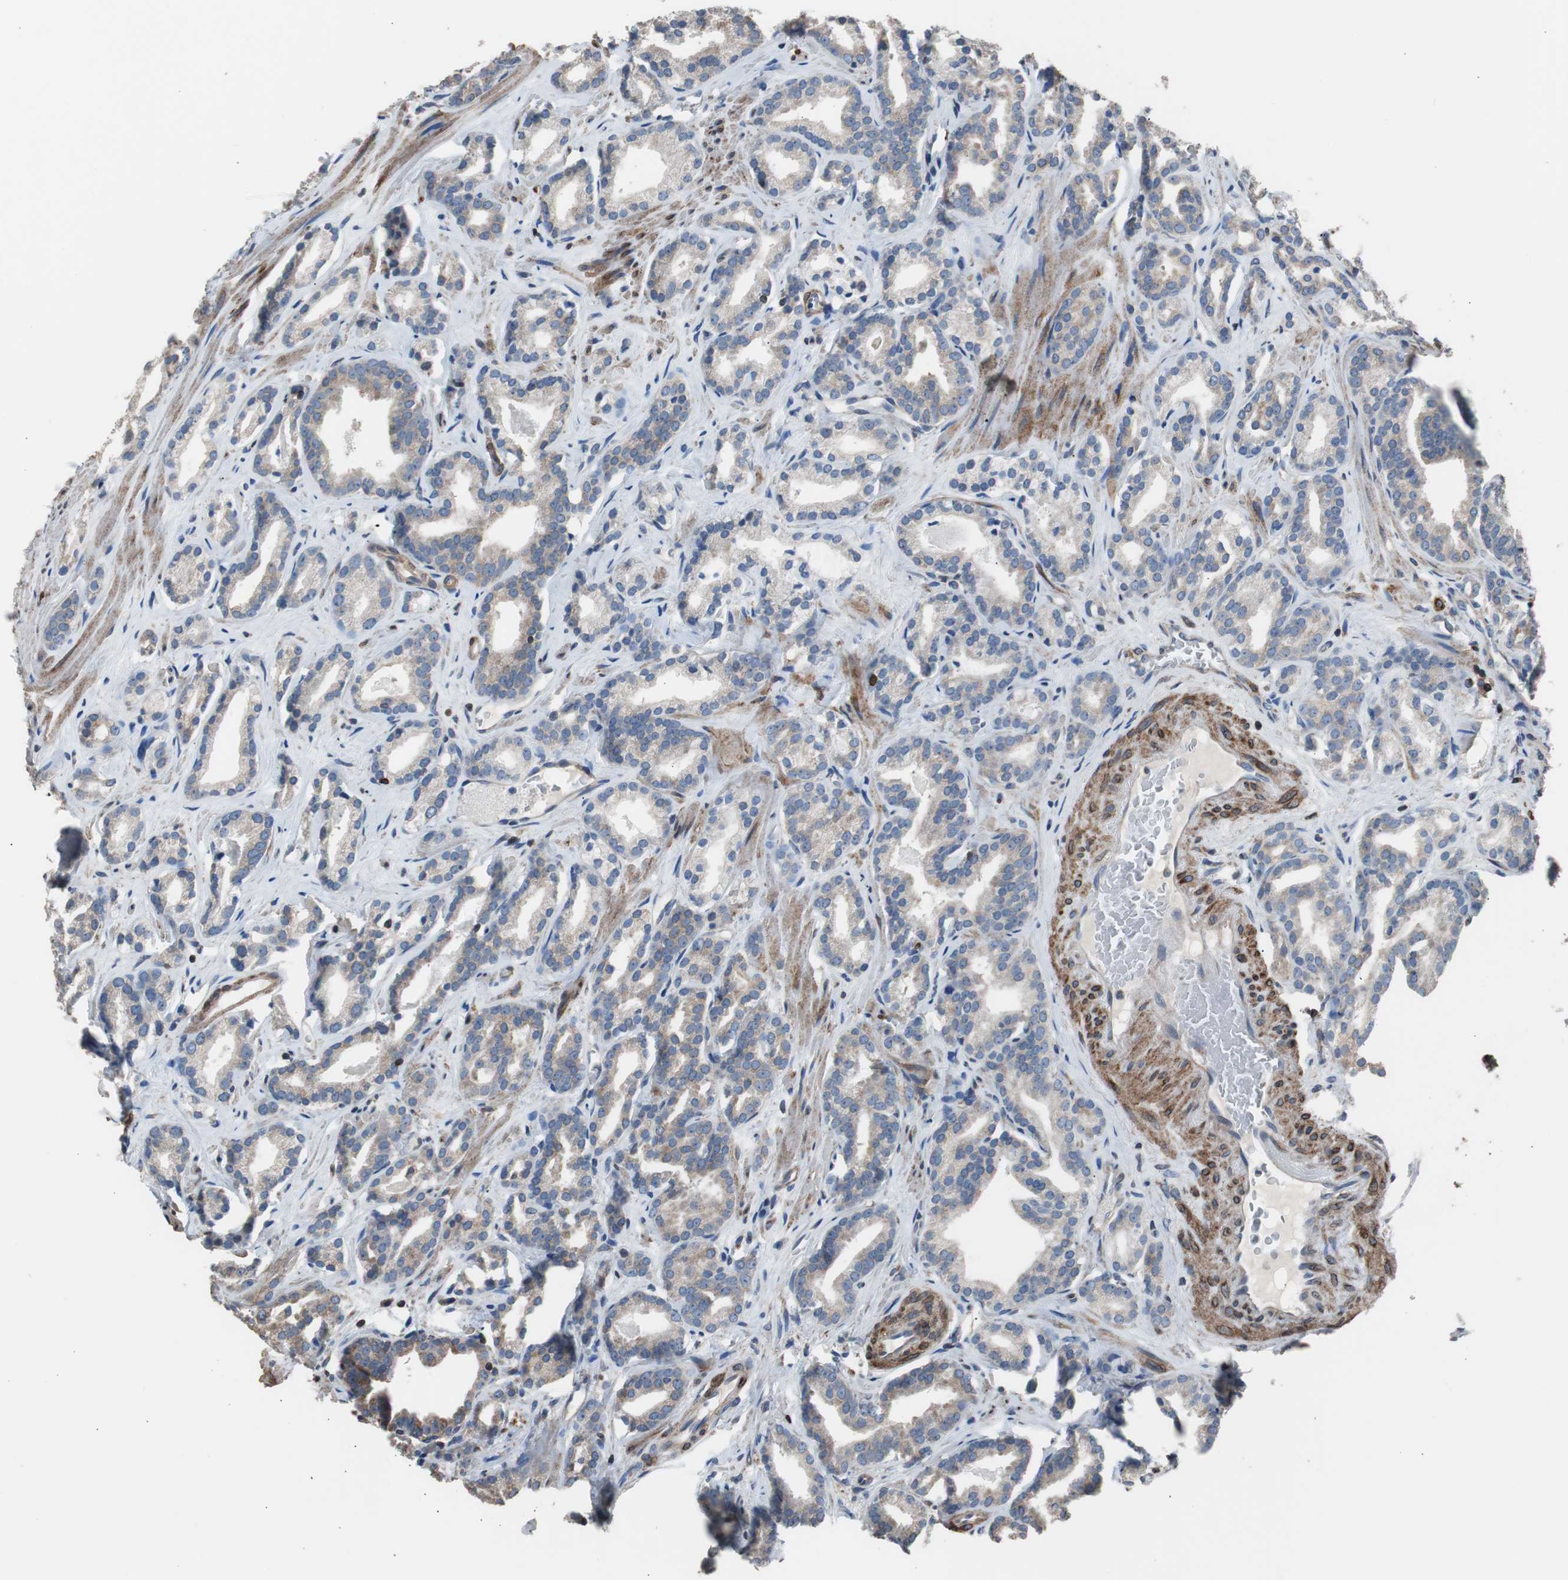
{"staining": {"intensity": "weak", "quantity": ">75%", "location": "cytoplasmic/membranous"}, "tissue": "prostate cancer", "cell_type": "Tumor cells", "image_type": "cancer", "snomed": [{"axis": "morphology", "description": "Adenocarcinoma, Low grade"}, {"axis": "topography", "description": "Prostate"}], "caption": "A low amount of weak cytoplasmic/membranous expression is identified in about >75% of tumor cells in adenocarcinoma (low-grade) (prostate) tissue. Using DAB (brown) and hematoxylin (blue) stains, captured at high magnification using brightfield microscopy.", "gene": "PBXIP1", "patient": {"sex": "male", "age": 63}}